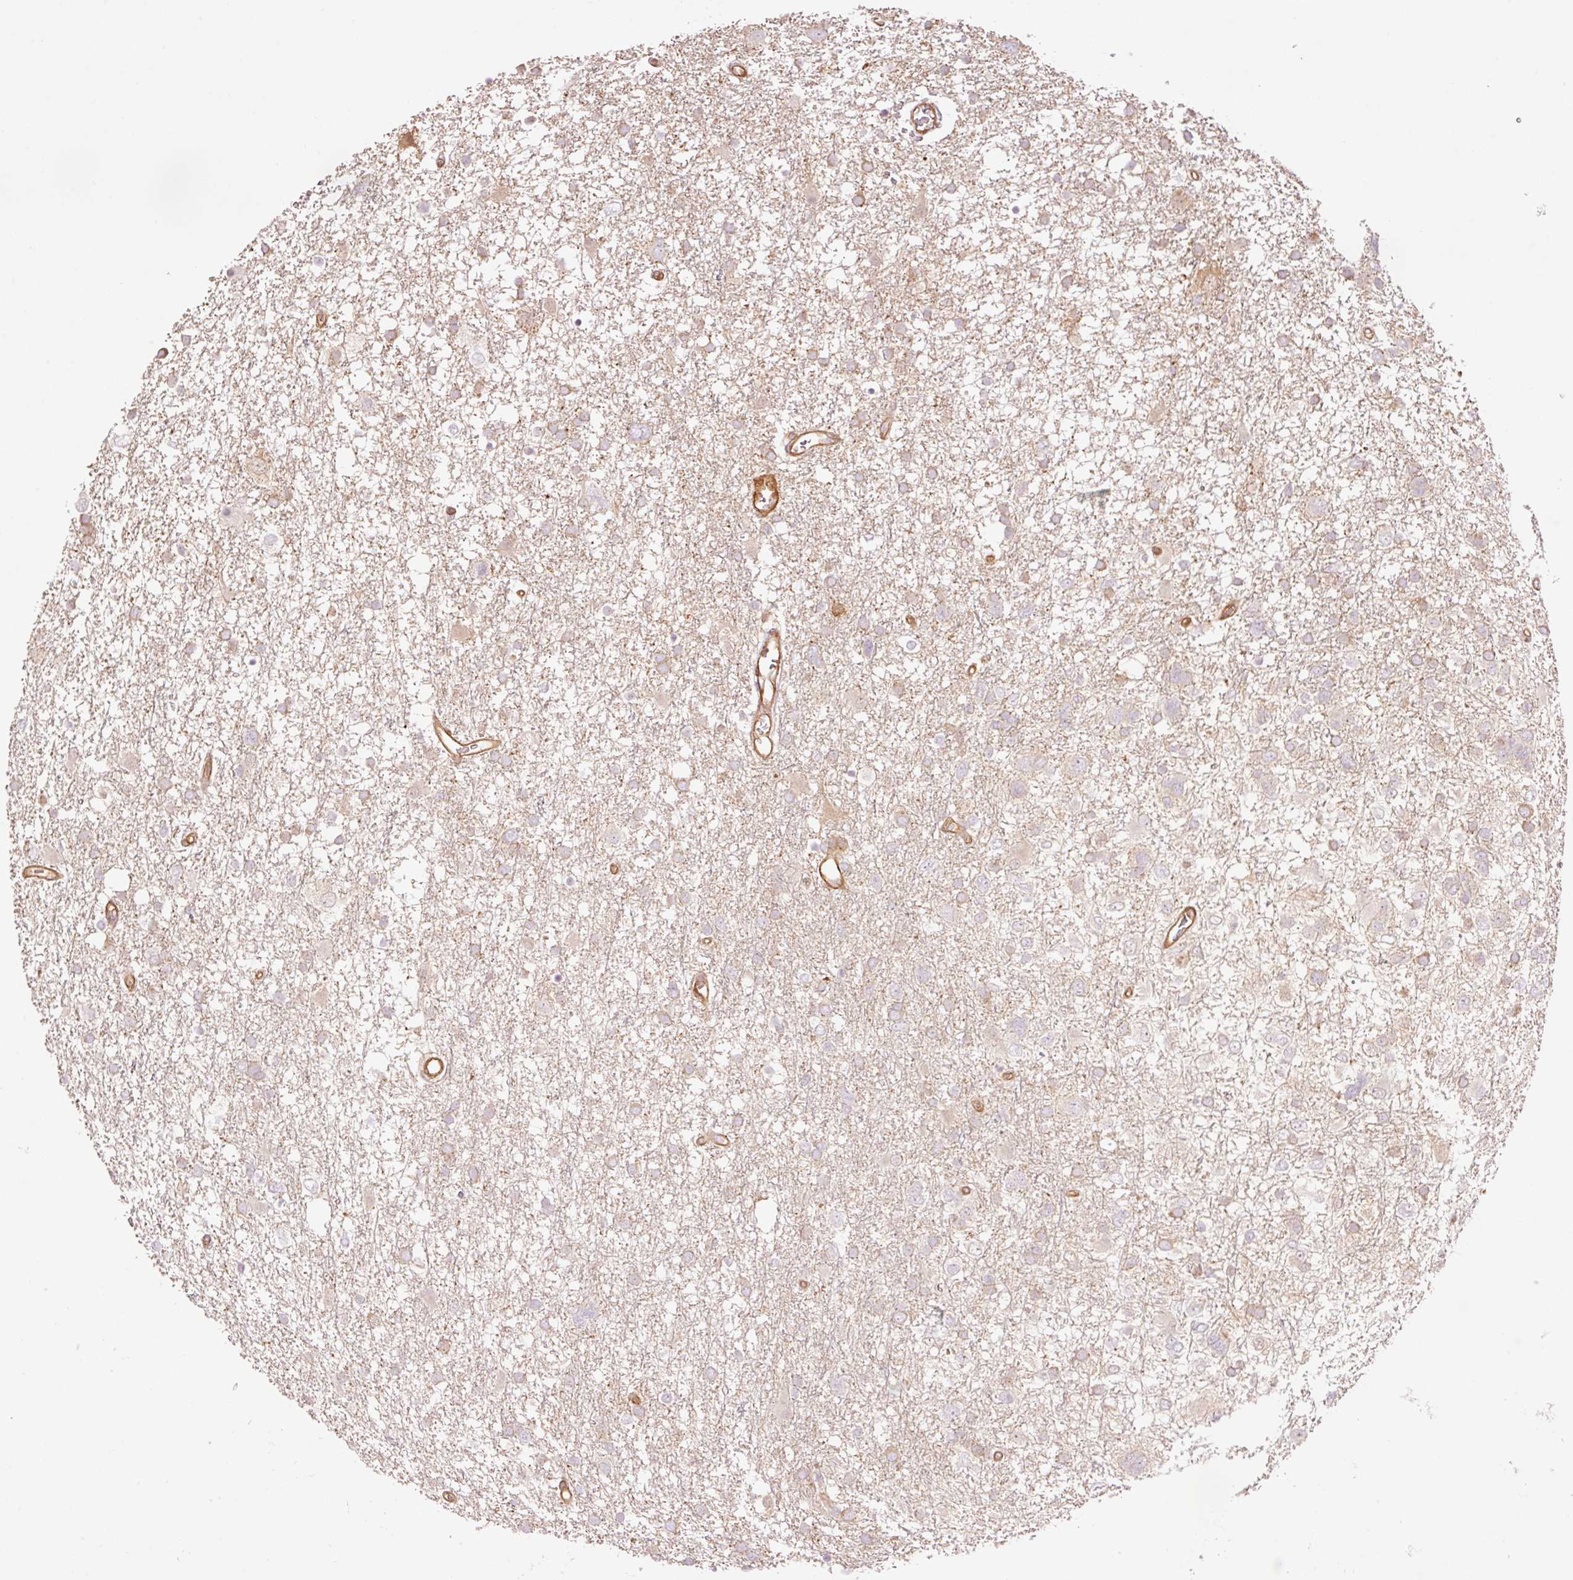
{"staining": {"intensity": "weak", "quantity": "<25%", "location": "cytoplasmic/membranous"}, "tissue": "glioma", "cell_type": "Tumor cells", "image_type": "cancer", "snomed": [{"axis": "morphology", "description": "Glioma, malignant, High grade"}, {"axis": "topography", "description": "Brain"}], "caption": "IHC histopathology image of neoplastic tissue: malignant high-grade glioma stained with DAB (3,3'-diaminobenzidine) demonstrates no significant protein expression in tumor cells.", "gene": "PPP1R1B", "patient": {"sex": "male", "age": 61}}